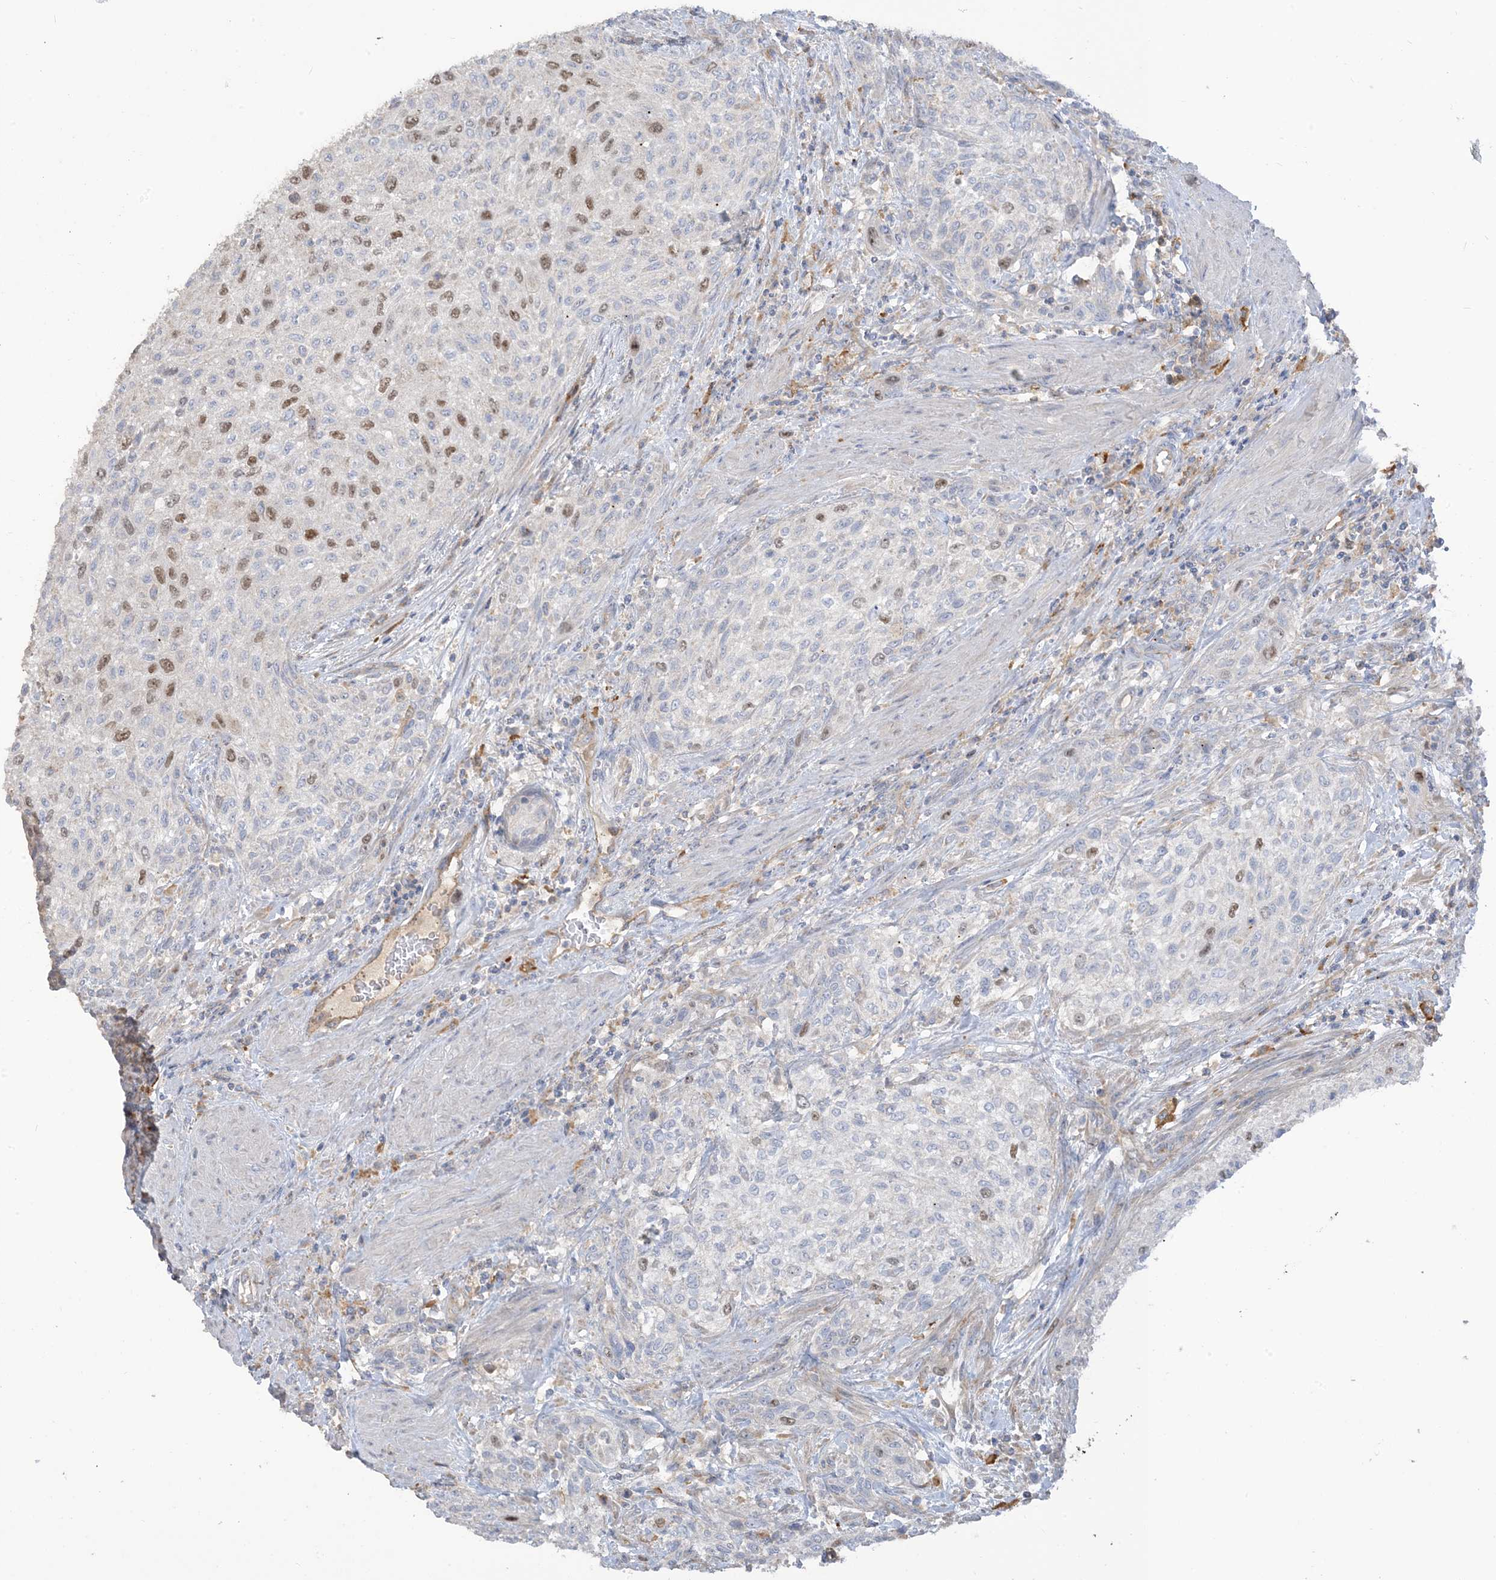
{"staining": {"intensity": "moderate", "quantity": "<25%", "location": "nuclear"}, "tissue": "urothelial cancer", "cell_type": "Tumor cells", "image_type": "cancer", "snomed": [{"axis": "morphology", "description": "Urothelial carcinoma, High grade"}, {"axis": "topography", "description": "Urinary bladder"}], "caption": "A photomicrograph of human urothelial carcinoma (high-grade) stained for a protein reveals moderate nuclear brown staining in tumor cells. The protein is stained brown, and the nuclei are stained in blue (DAB (3,3'-diaminobenzidine) IHC with brightfield microscopy, high magnification).", "gene": "PEAR1", "patient": {"sex": "male", "age": 35}}